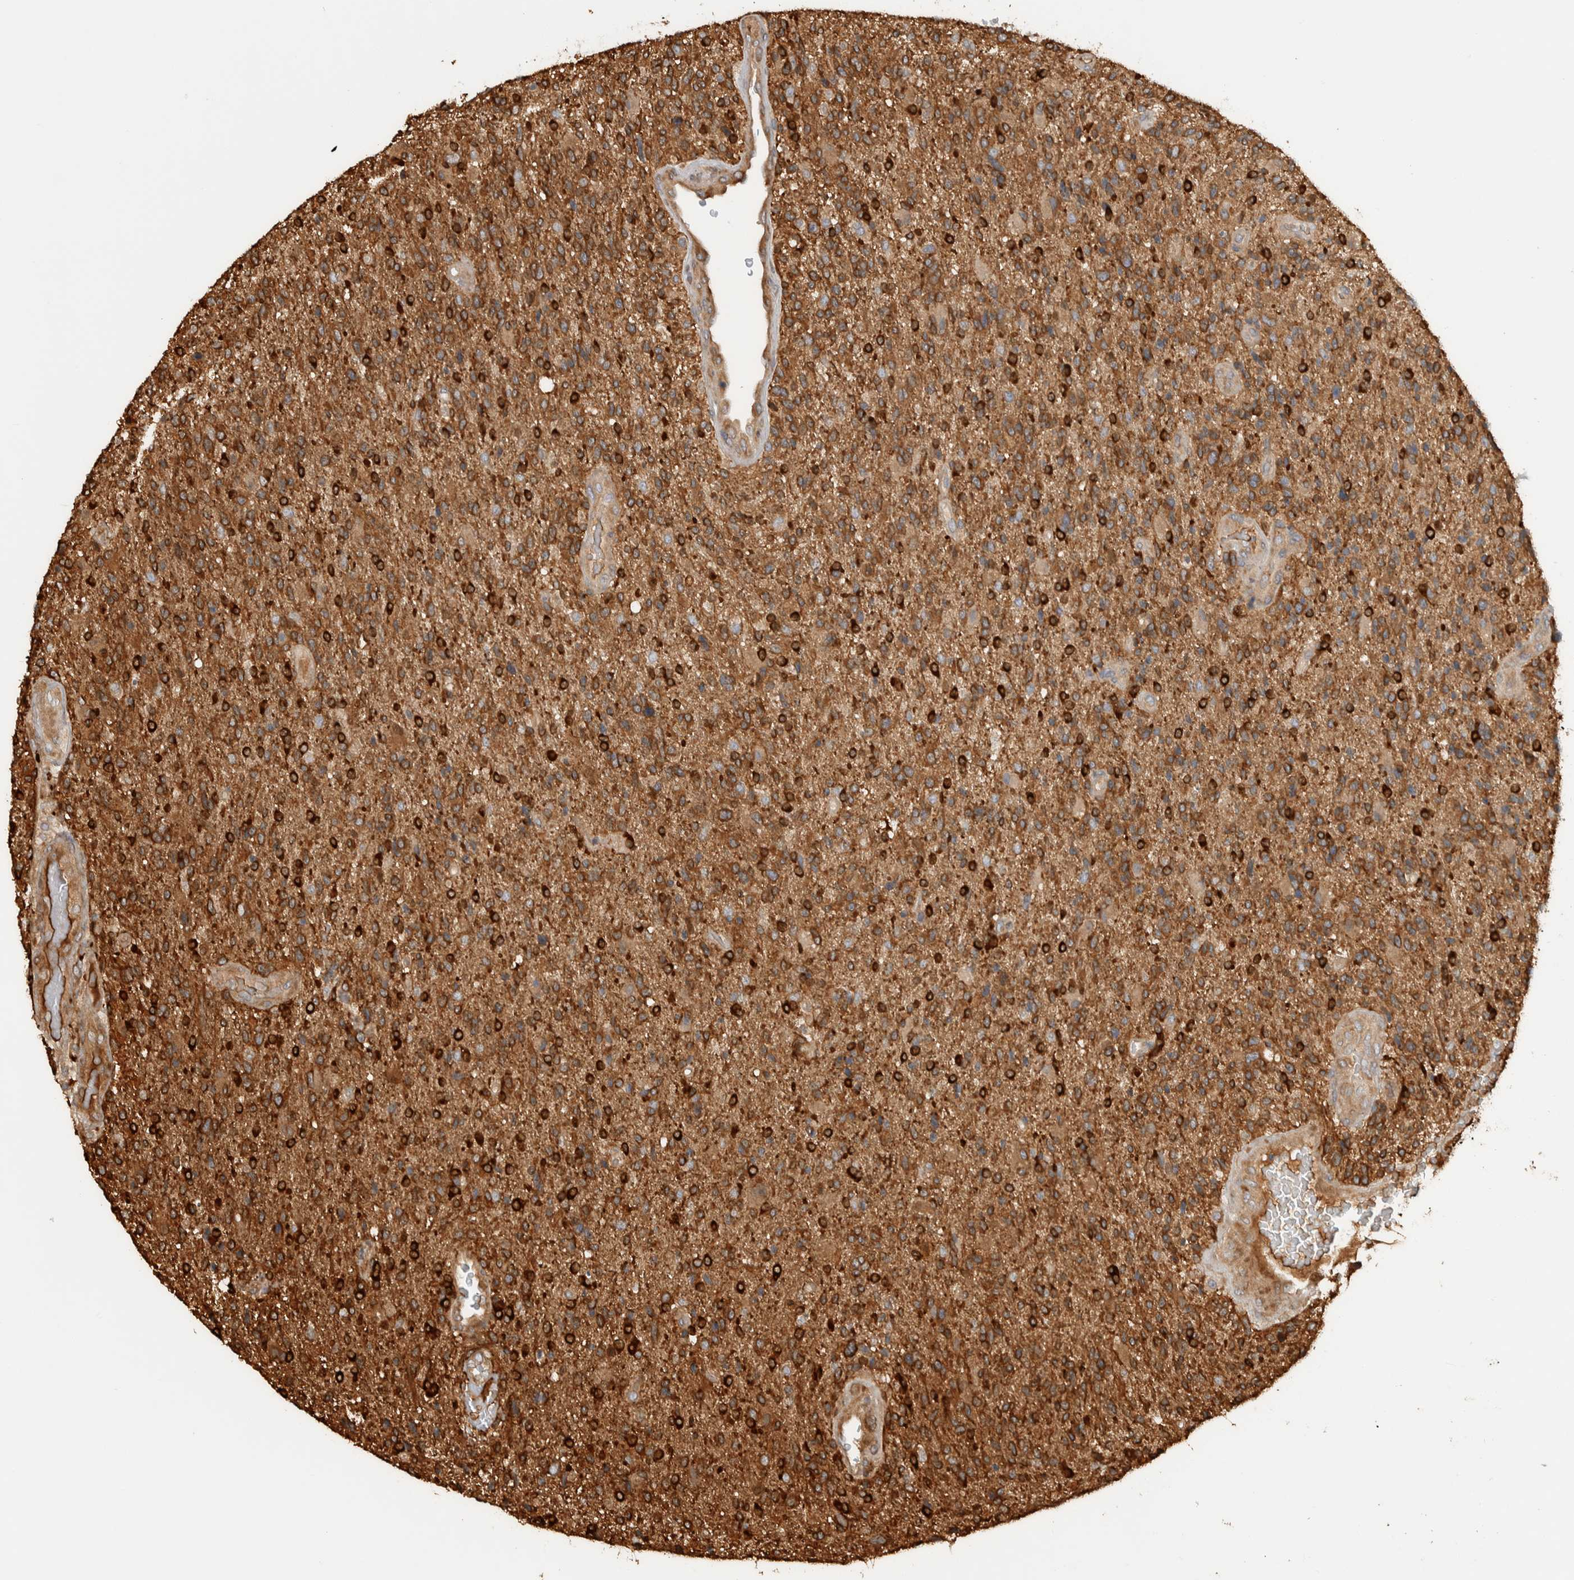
{"staining": {"intensity": "strong", "quantity": ">75%", "location": "cytoplasmic/membranous"}, "tissue": "glioma", "cell_type": "Tumor cells", "image_type": "cancer", "snomed": [{"axis": "morphology", "description": "Glioma, malignant, High grade"}, {"axis": "topography", "description": "Brain"}], "caption": "This image exhibits immunohistochemistry (IHC) staining of human malignant glioma (high-grade), with high strong cytoplasmic/membranous staining in approximately >75% of tumor cells.", "gene": "CNTROB", "patient": {"sex": "male", "age": 72}}